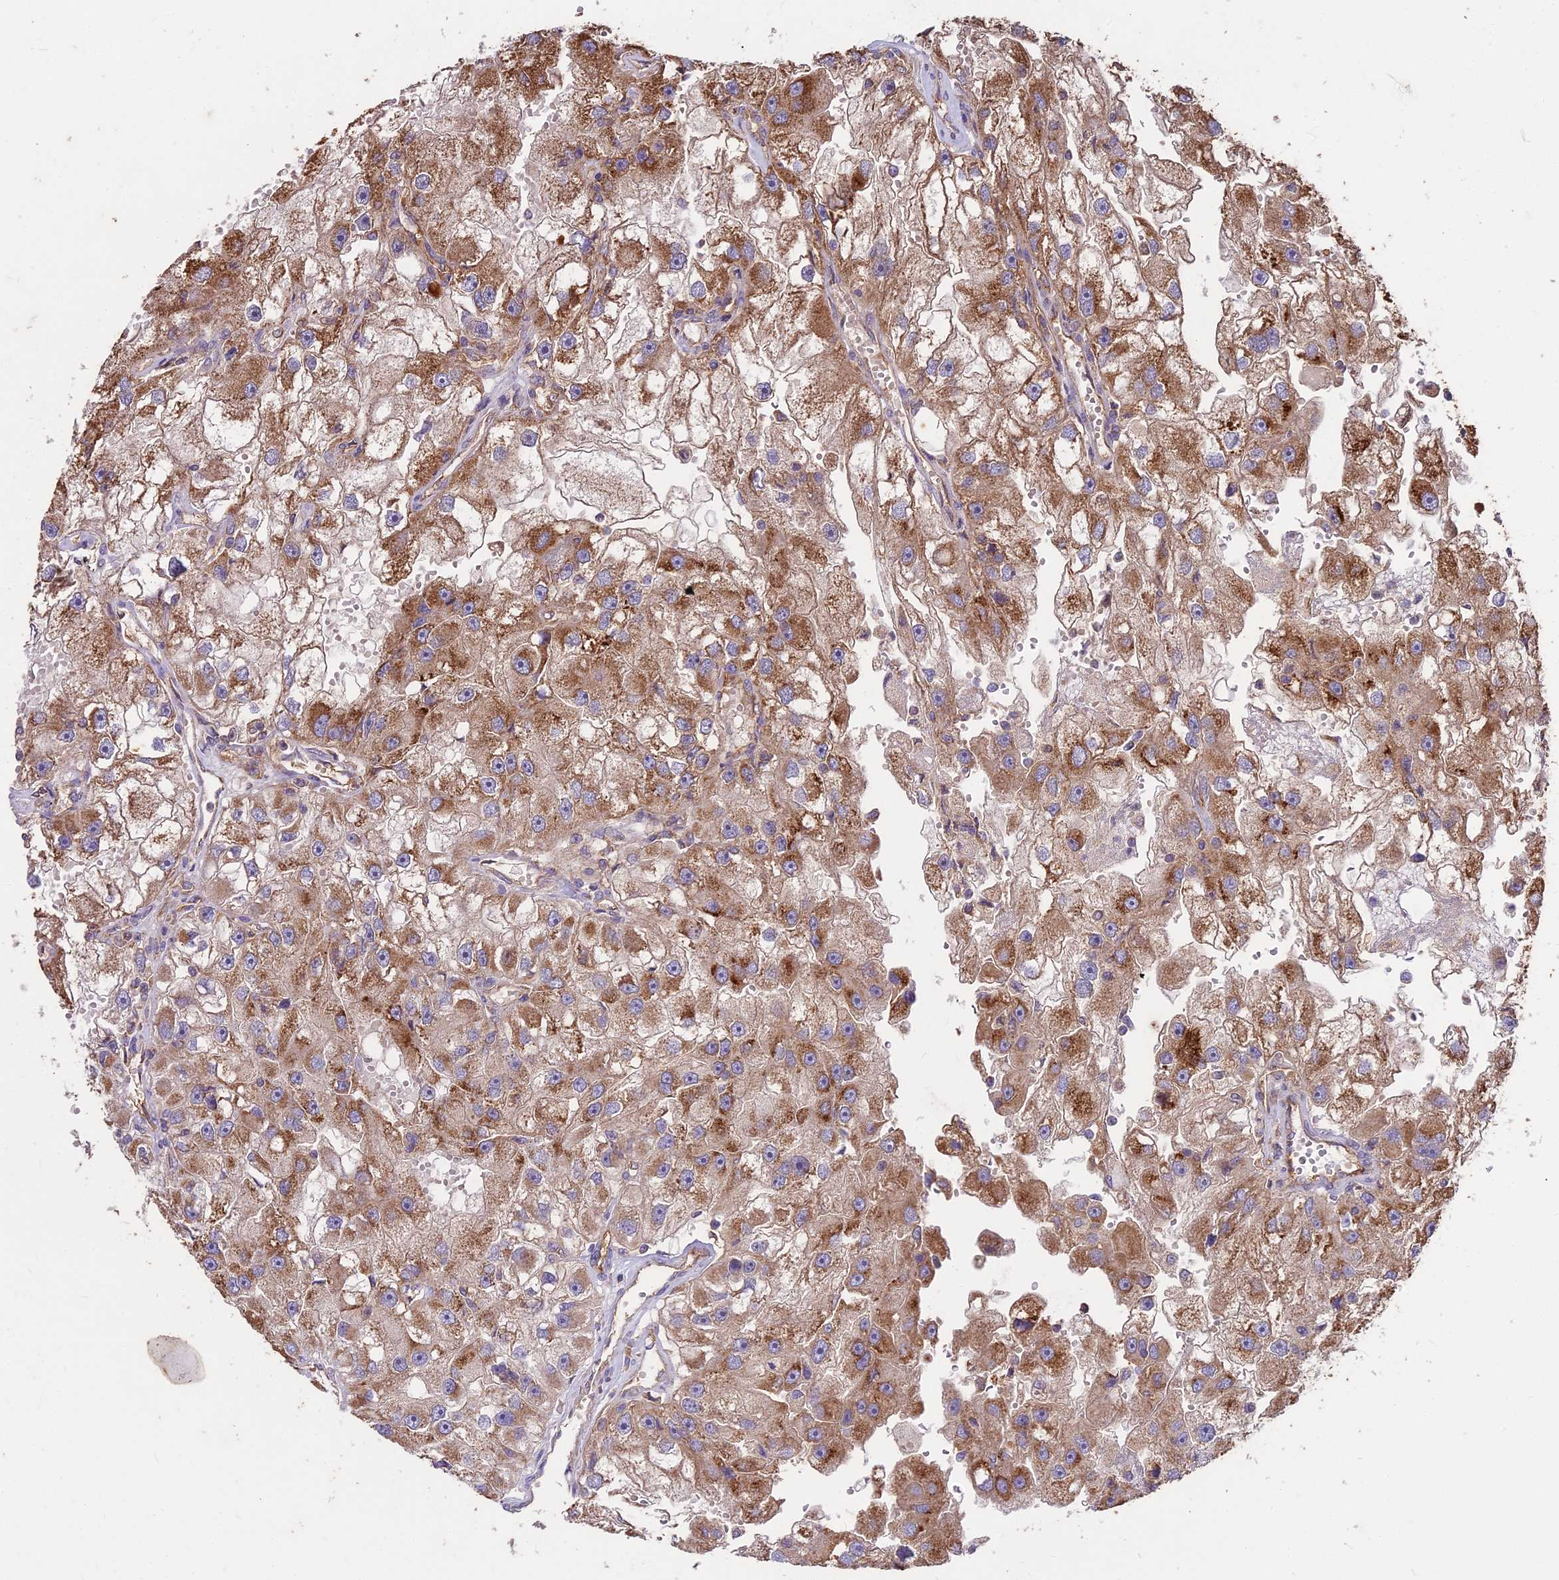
{"staining": {"intensity": "moderate", "quantity": ">75%", "location": "cytoplasmic/membranous"}, "tissue": "renal cancer", "cell_type": "Tumor cells", "image_type": "cancer", "snomed": [{"axis": "morphology", "description": "Adenocarcinoma, NOS"}, {"axis": "topography", "description": "Kidney"}], "caption": "There is medium levels of moderate cytoplasmic/membranous positivity in tumor cells of adenocarcinoma (renal), as demonstrated by immunohistochemical staining (brown color).", "gene": "CEMIP2", "patient": {"sex": "male", "age": 63}}